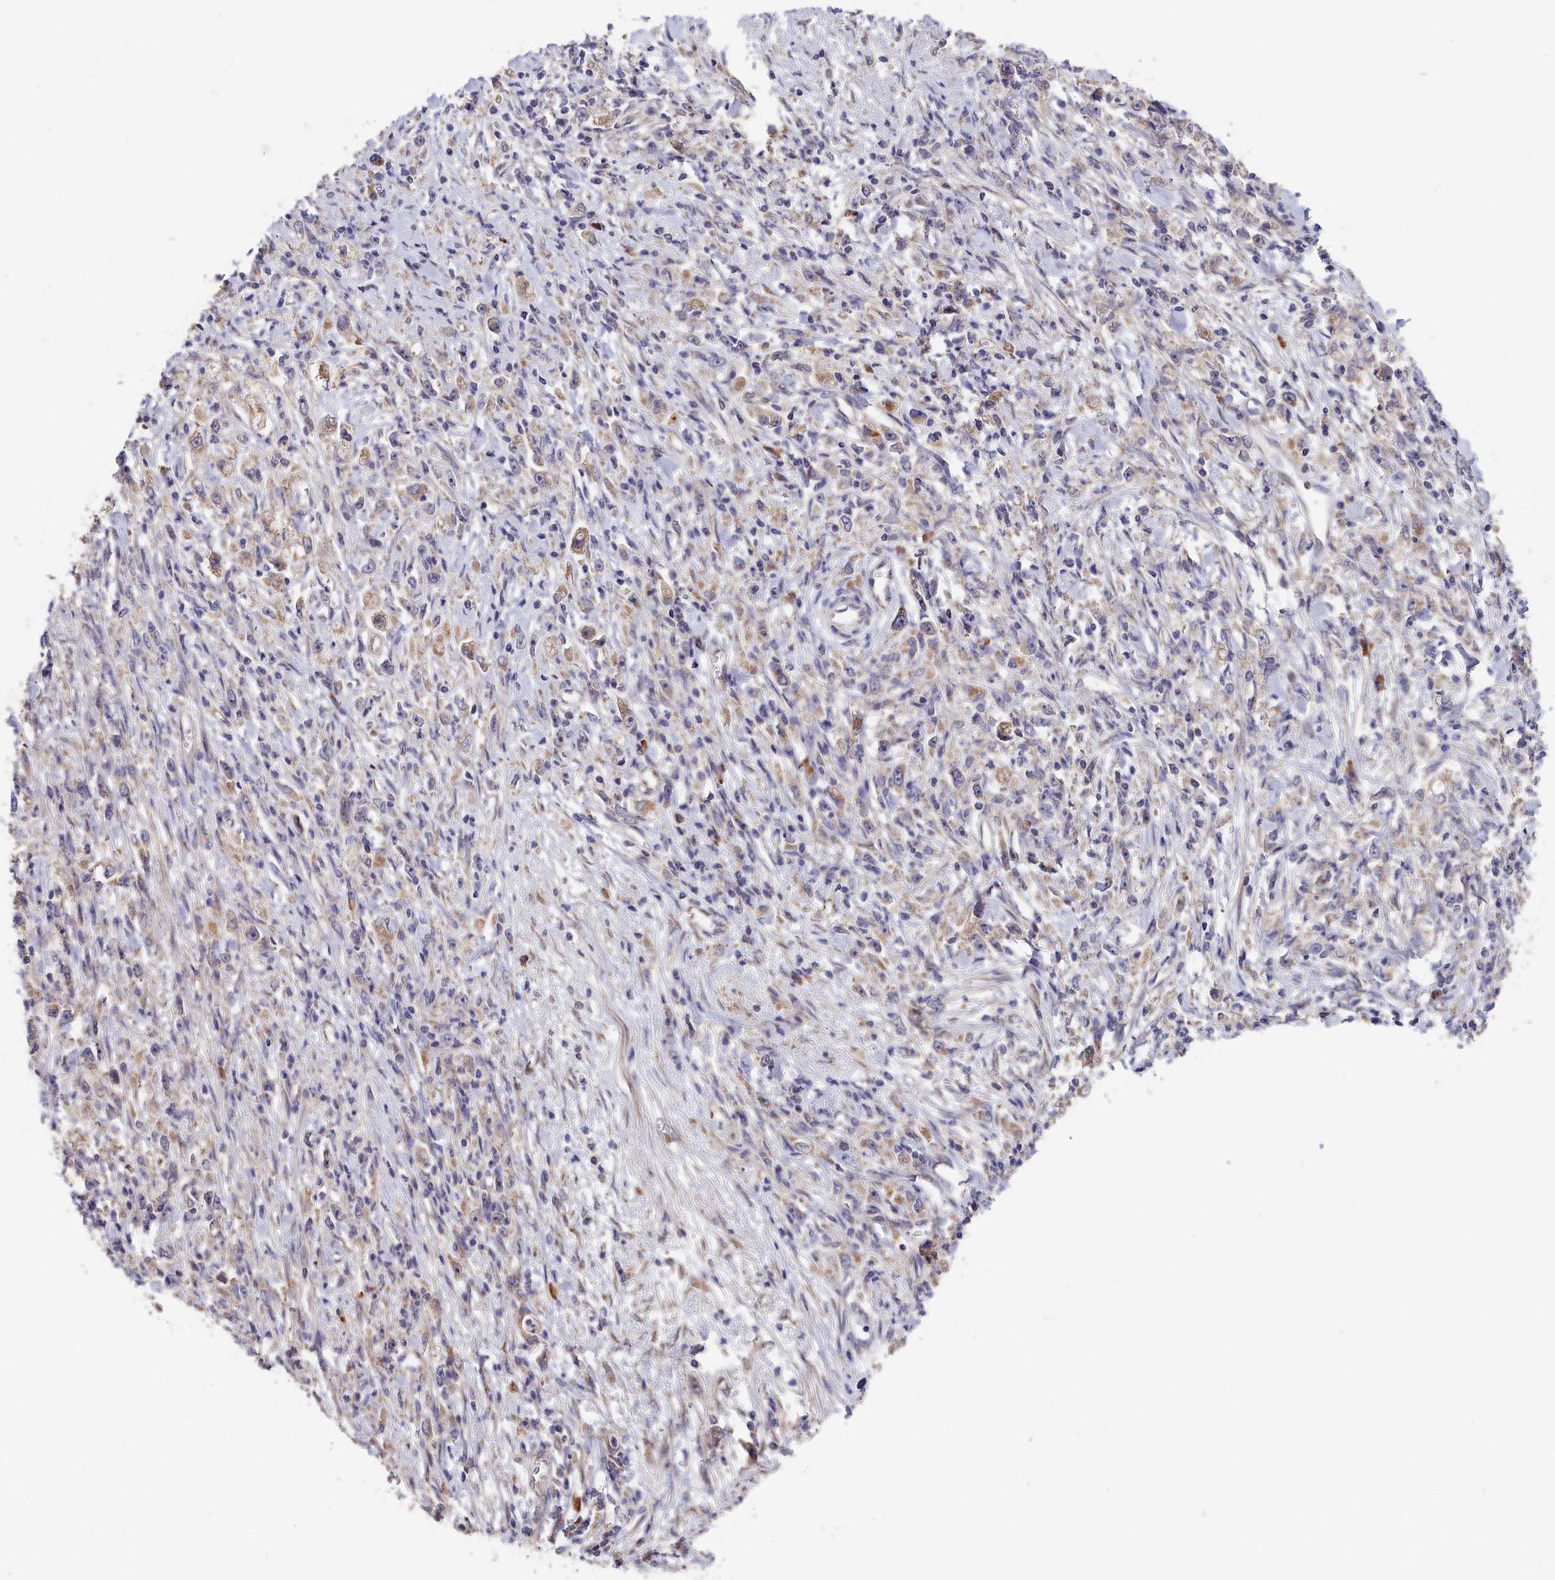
{"staining": {"intensity": "weak", "quantity": "<25%", "location": "cytoplasmic/membranous"}, "tissue": "stomach cancer", "cell_type": "Tumor cells", "image_type": "cancer", "snomed": [{"axis": "morphology", "description": "Adenocarcinoma, NOS"}, {"axis": "topography", "description": "Stomach"}], "caption": "Human stomach adenocarcinoma stained for a protein using immunohistochemistry (IHC) exhibits no staining in tumor cells.", "gene": "CEP44", "patient": {"sex": "female", "age": 59}}